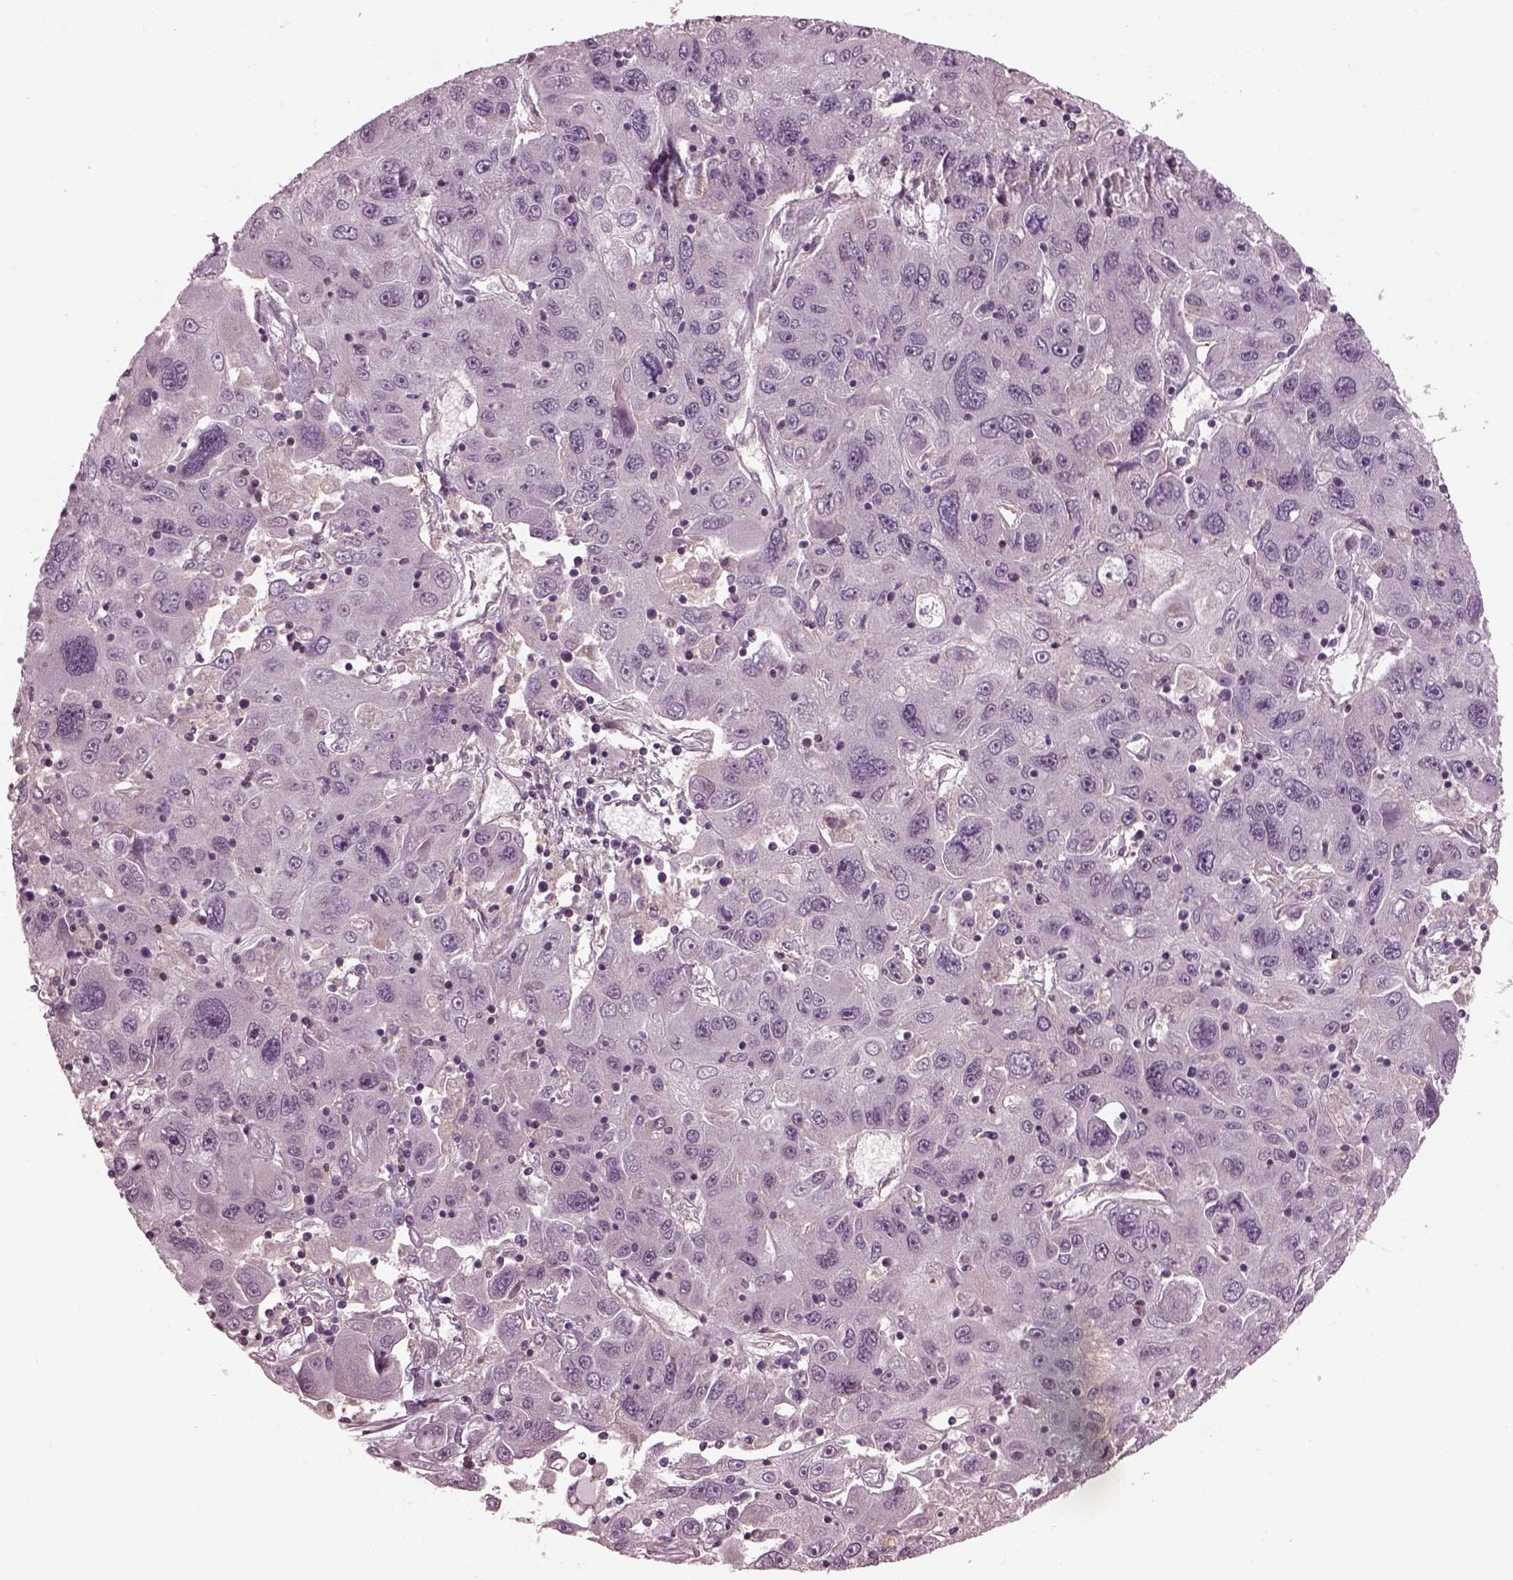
{"staining": {"intensity": "negative", "quantity": "none", "location": "none"}, "tissue": "stomach cancer", "cell_type": "Tumor cells", "image_type": "cancer", "snomed": [{"axis": "morphology", "description": "Adenocarcinoma, NOS"}, {"axis": "topography", "description": "Stomach"}], "caption": "Immunohistochemical staining of stomach cancer shows no significant staining in tumor cells. The staining is performed using DAB brown chromogen with nuclei counter-stained in using hematoxylin.", "gene": "SRI", "patient": {"sex": "male", "age": 56}}